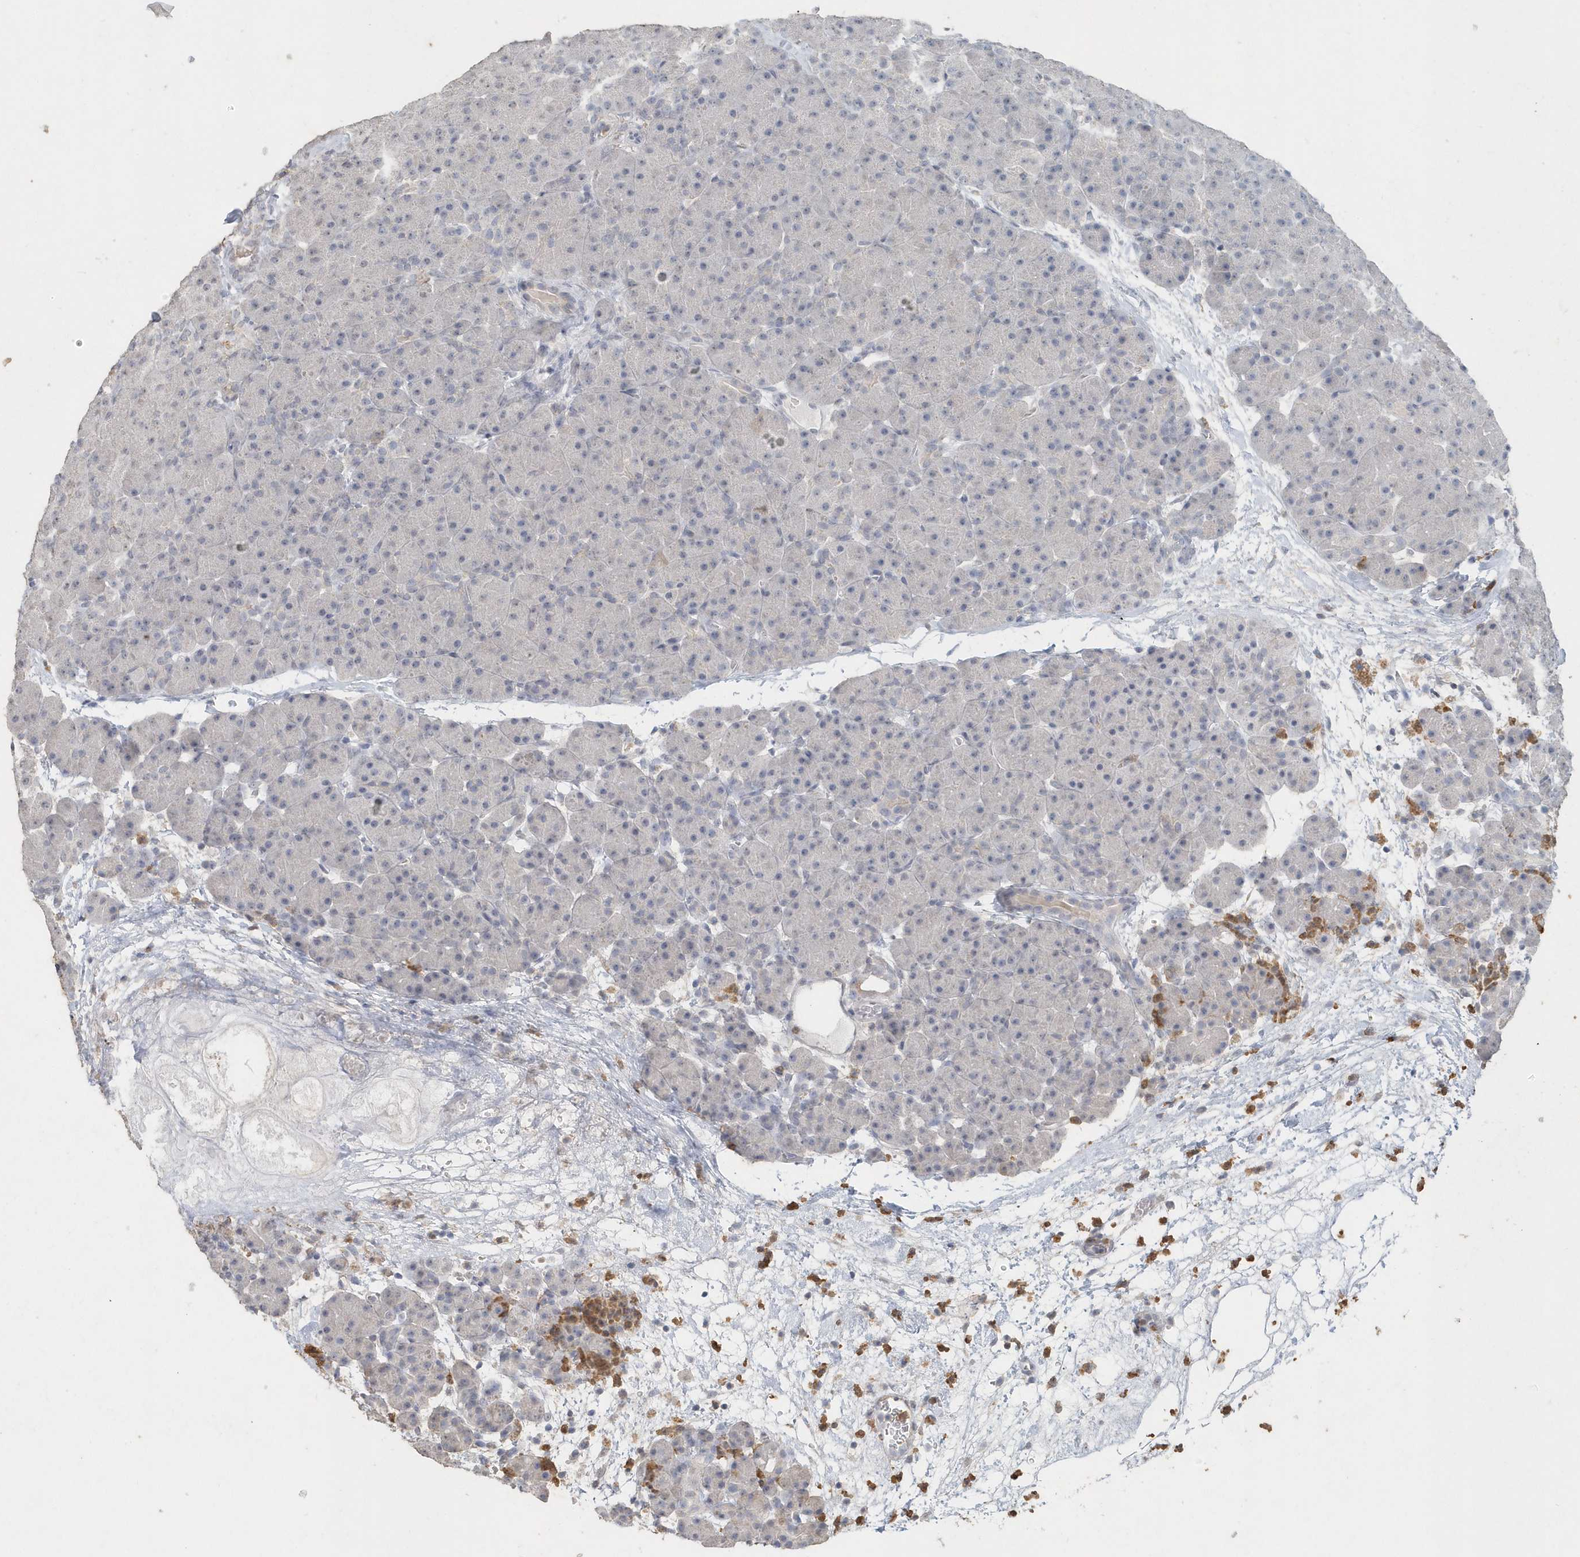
{"staining": {"intensity": "negative", "quantity": "none", "location": "none"}, "tissue": "pancreas", "cell_type": "Exocrine glandular cells", "image_type": "normal", "snomed": [{"axis": "morphology", "description": "Normal tissue, NOS"}, {"axis": "topography", "description": "Pancreas"}], "caption": "Image shows no significant protein positivity in exocrine glandular cells of normal pancreas.", "gene": "PDCD1", "patient": {"sex": "male", "age": 66}}